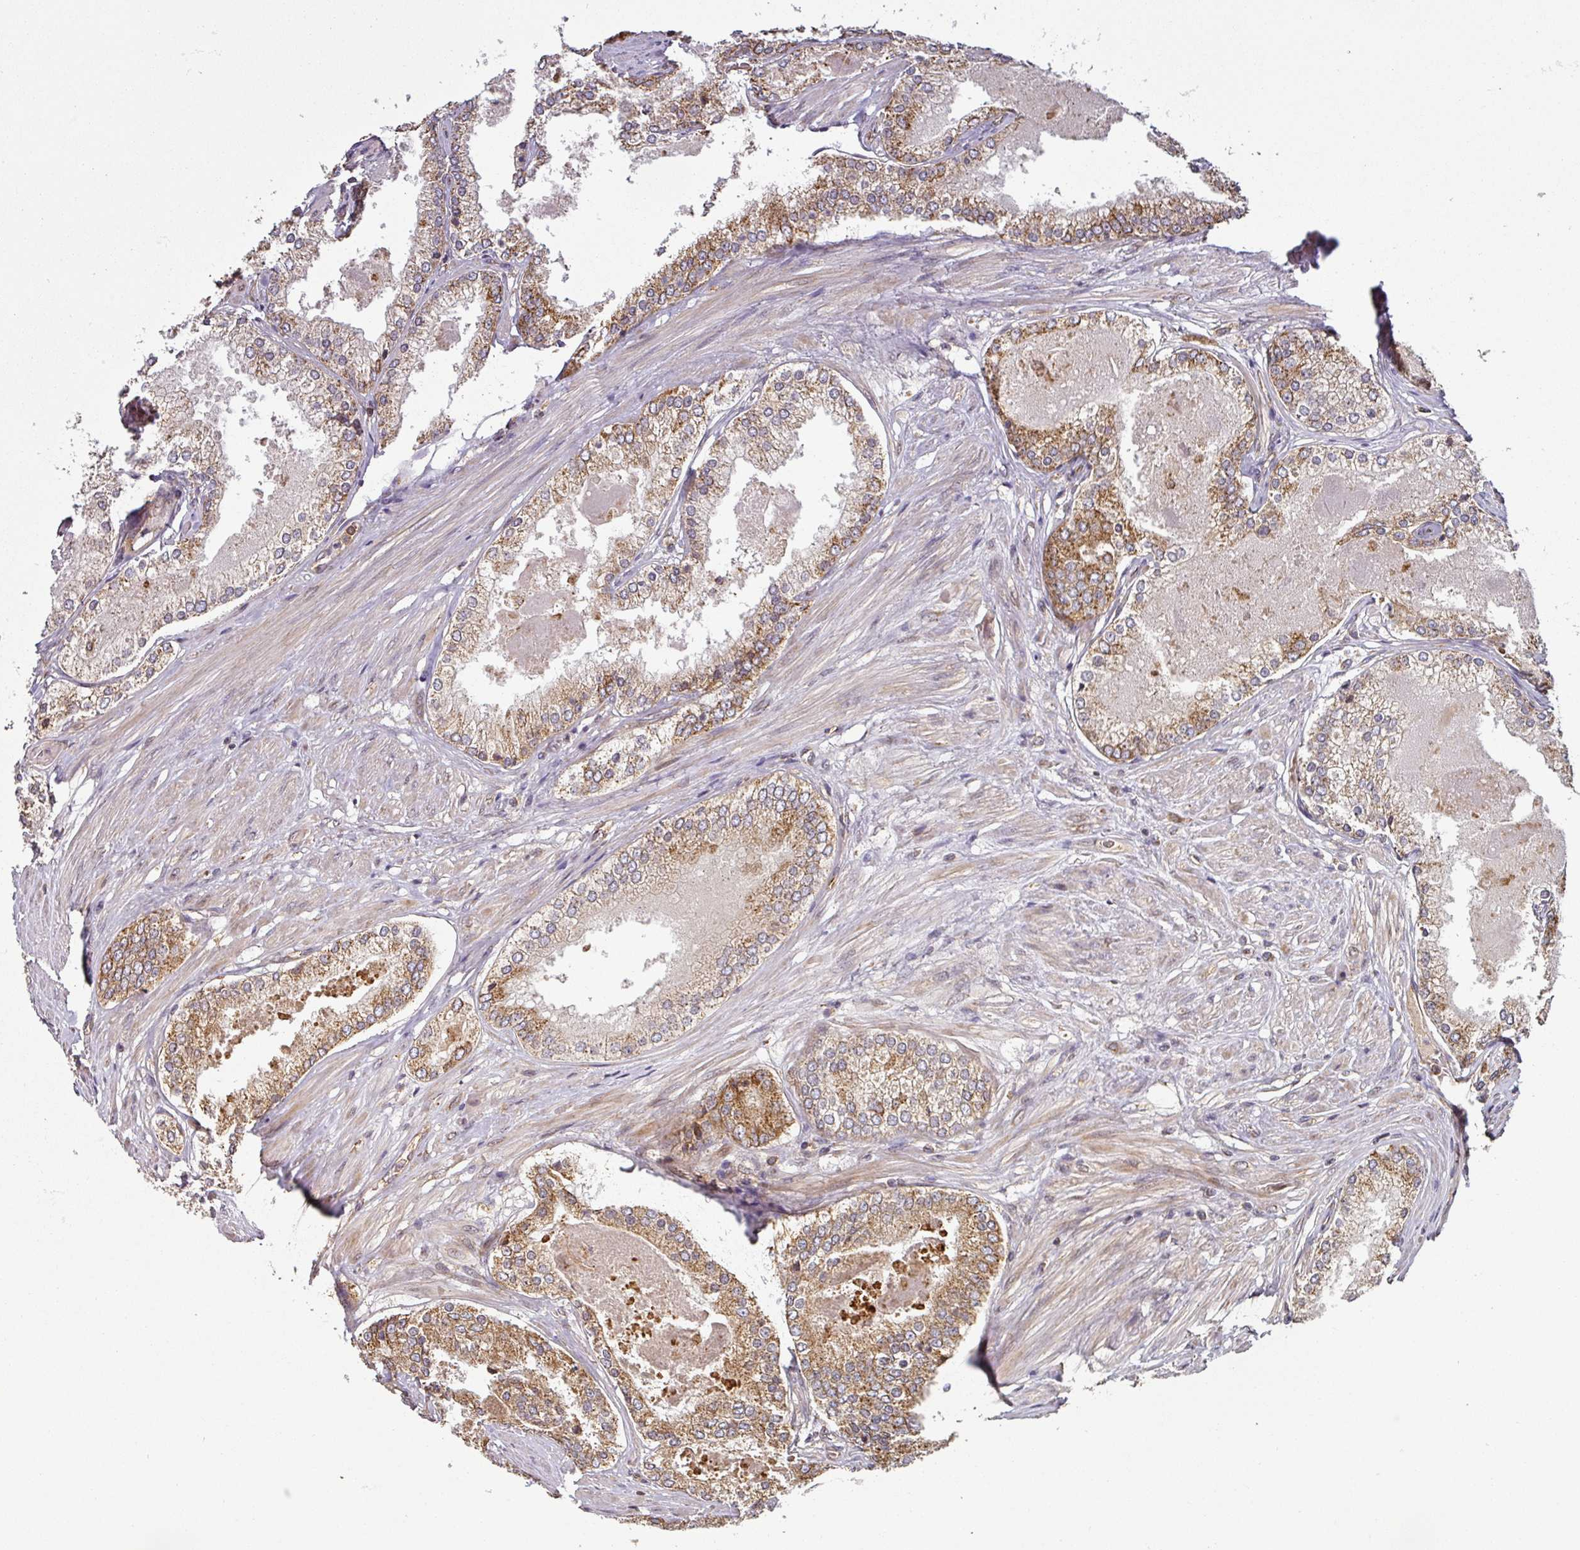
{"staining": {"intensity": "moderate", "quantity": ">75%", "location": "cytoplasmic/membranous"}, "tissue": "prostate cancer", "cell_type": "Tumor cells", "image_type": "cancer", "snomed": [{"axis": "morphology", "description": "Adenocarcinoma, Low grade"}, {"axis": "topography", "description": "Prostate"}], "caption": "Immunohistochemical staining of human prostate adenocarcinoma (low-grade) exhibits medium levels of moderate cytoplasmic/membranous protein positivity in approximately >75% of tumor cells.", "gene": "TRAP1", "patient": {"sex": "male", "age": 68}}